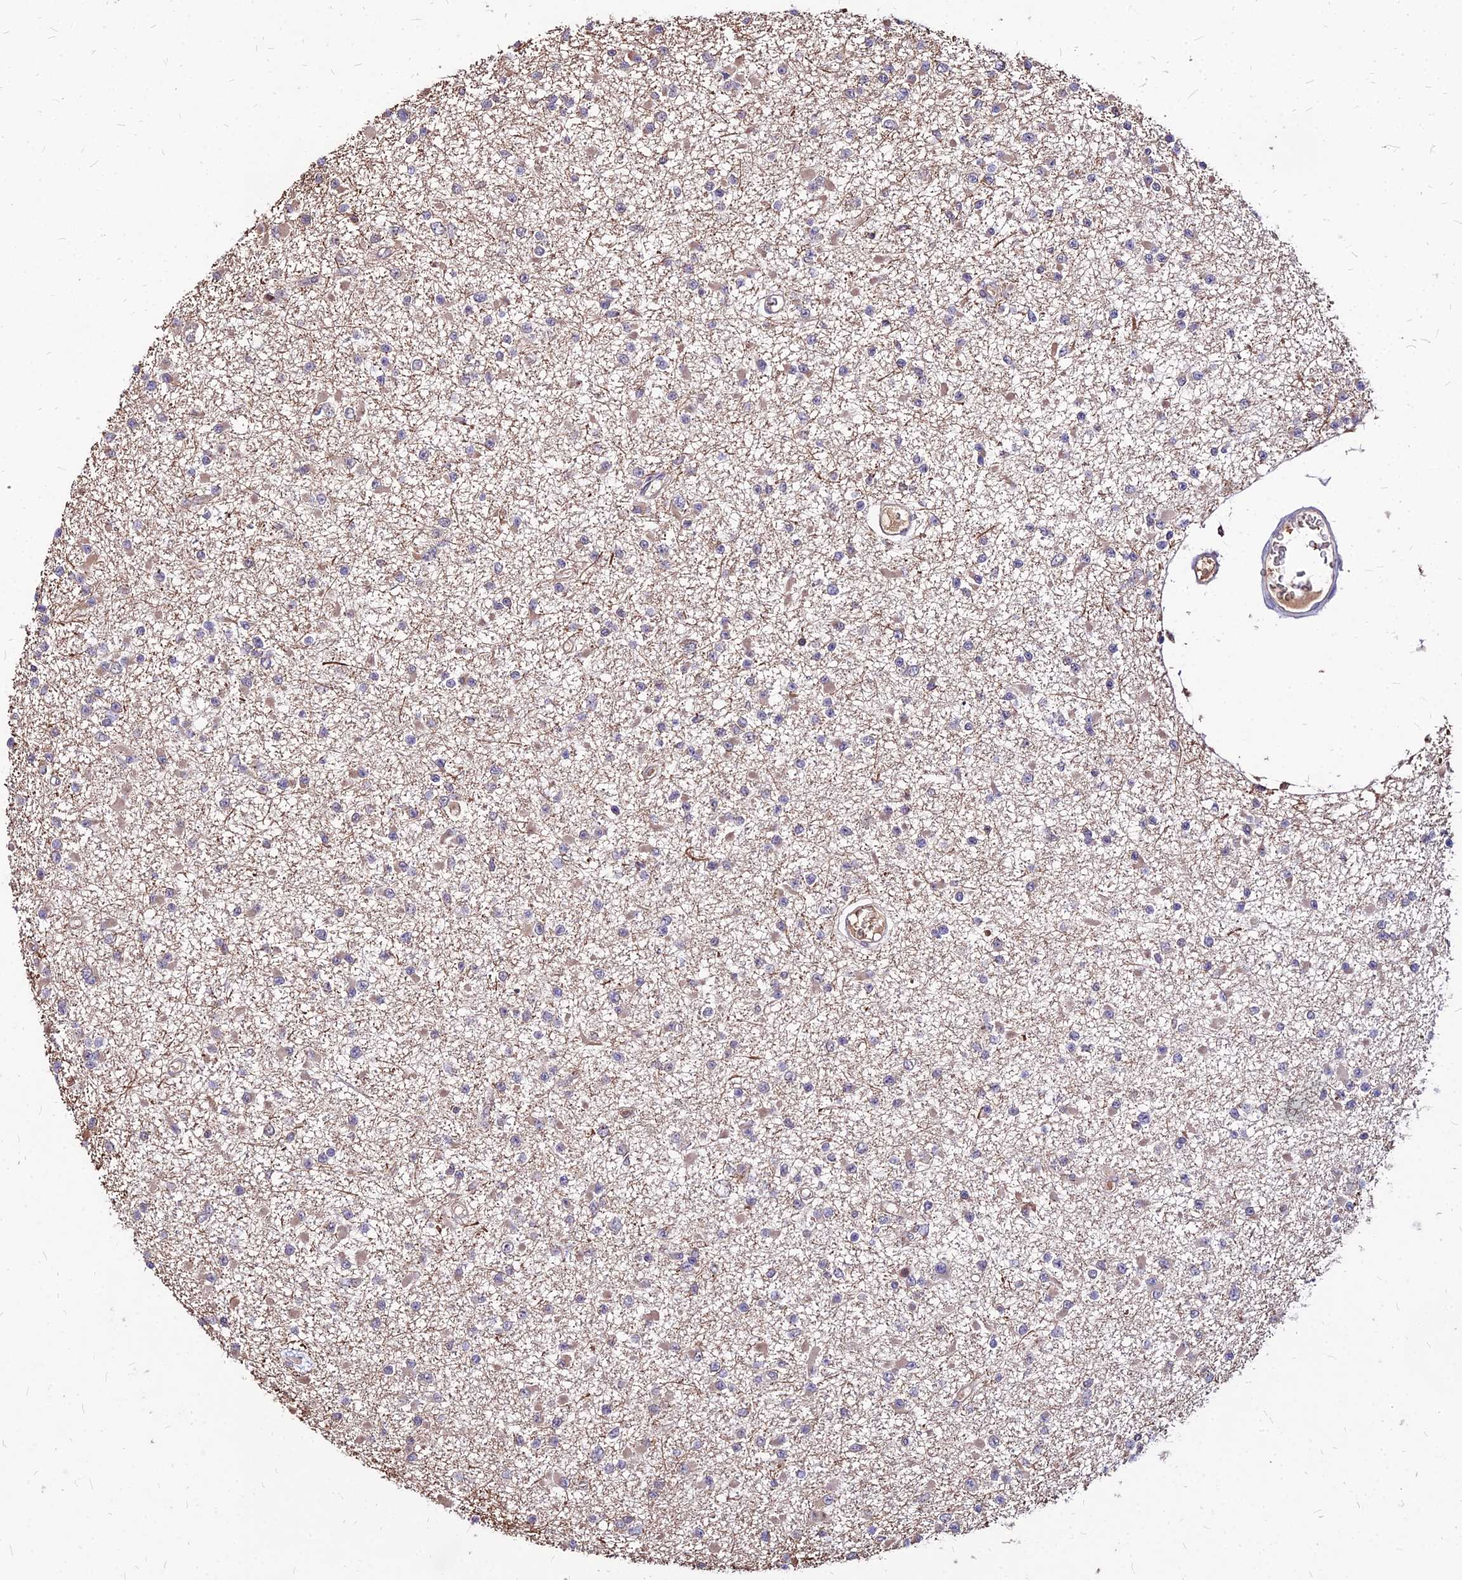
{"staining": {"intensity": "negative", "quantity": "none", "location": "none"}, "tissue": "glioma", "cell_type": "Tumor cells", "image_type": "cancer", "snomed": [{"axis": "morphology", "description": "Glioma, malignant, Low grade"}, {"axis": "topography", "description": "Brain"}], "caption": "Immunohistochemistry of malignant low-grade glioma exhibits no staining in tumor cells.", "gene": "APBA3", "patient": {"sex": "female", "age": 22}}